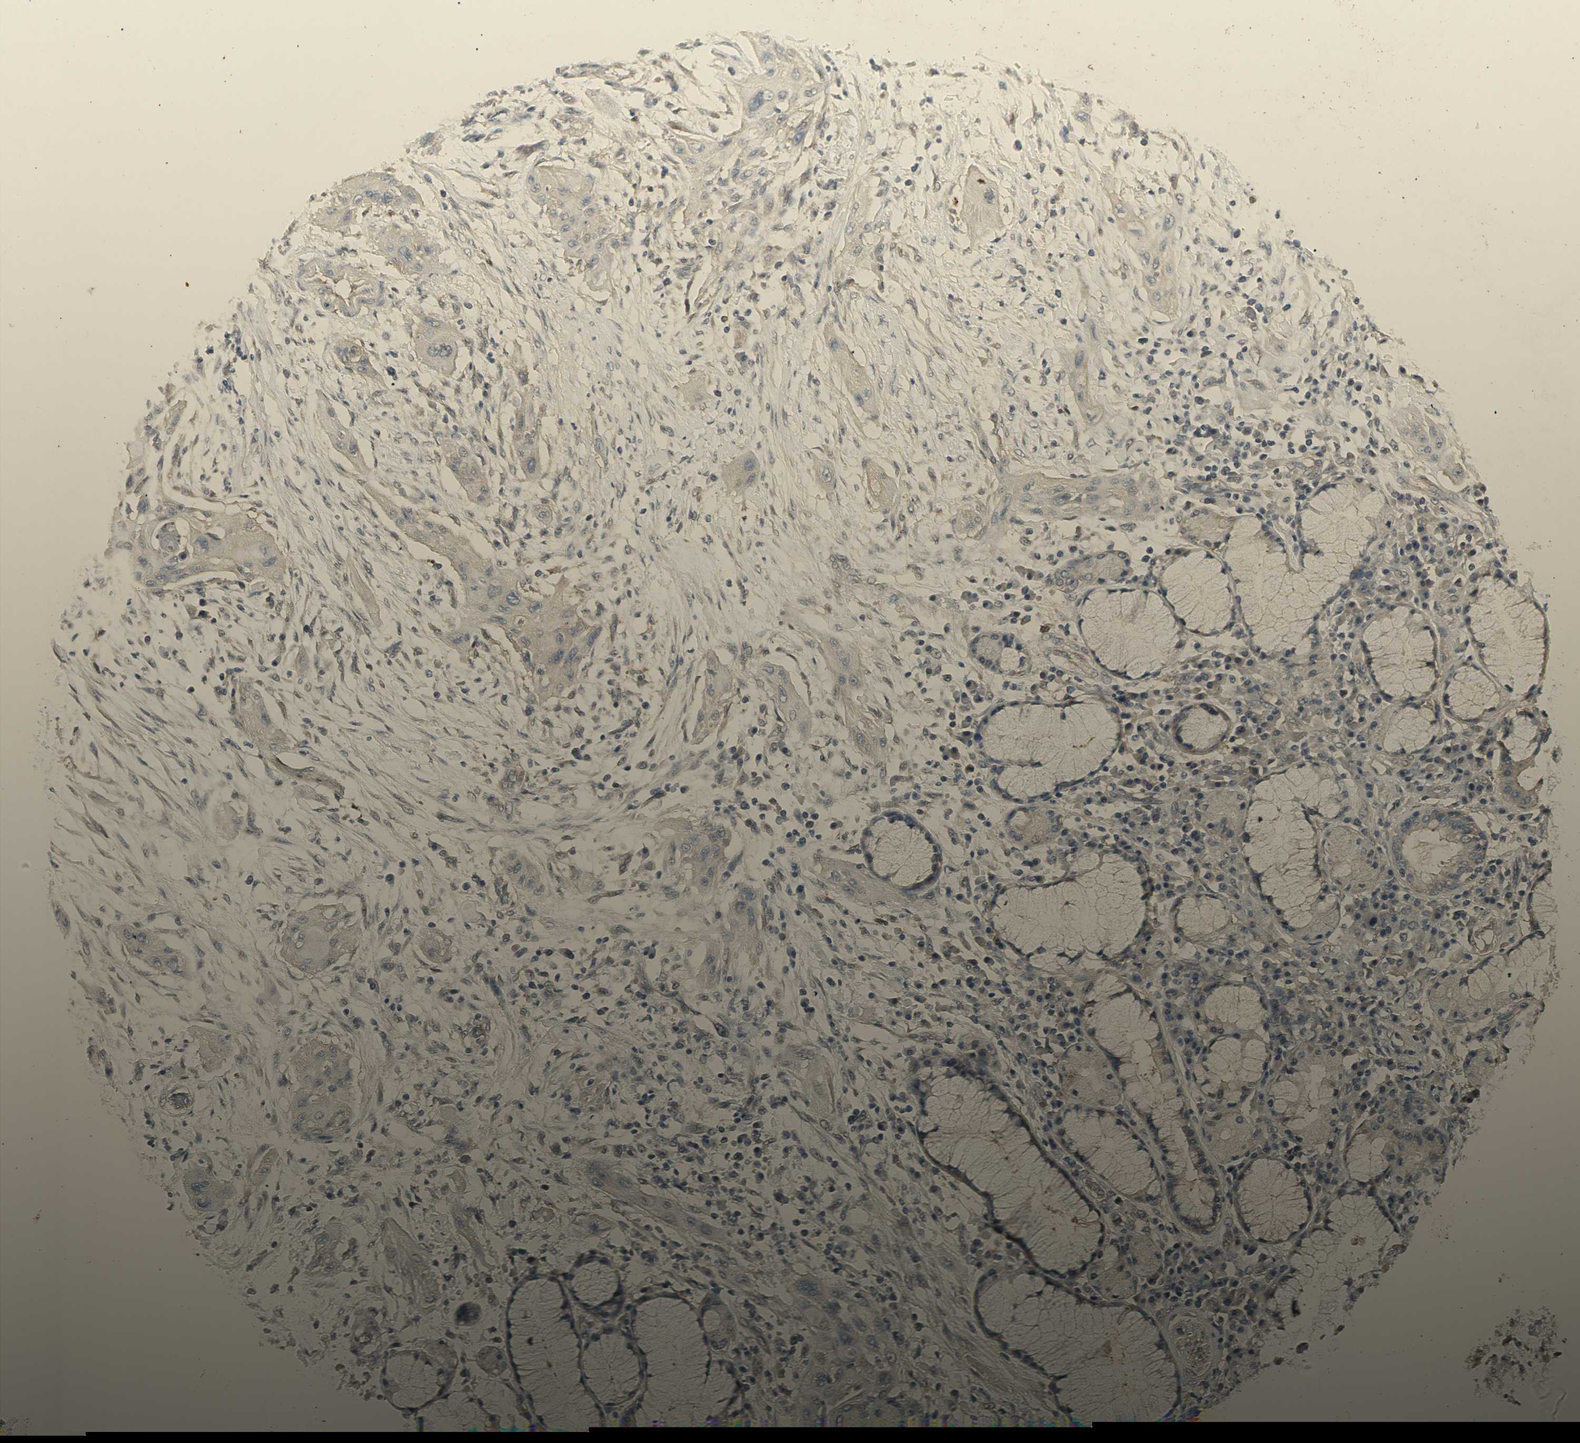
{"staining": {"intensity": "negative", "quantity": "none", "location": "none"}, "tissue": "lung cancer", "cell_type": "Tumor cells", "image_type": "cancer", "snomed": [{"axis": "morphology", "description": "Squamous cell carcinoma, NOS"}, {"axis": "topography", "description": "Lung"}], "caption": "Lung cancer (squamous cell carcinoma) was stained to show a protein in brown. There is no significant staining in tumor cells. Nuclei are stained in blue.", "gene": "CHURC1-FNTB", "patient": {"sex": "female", "age": 47}}